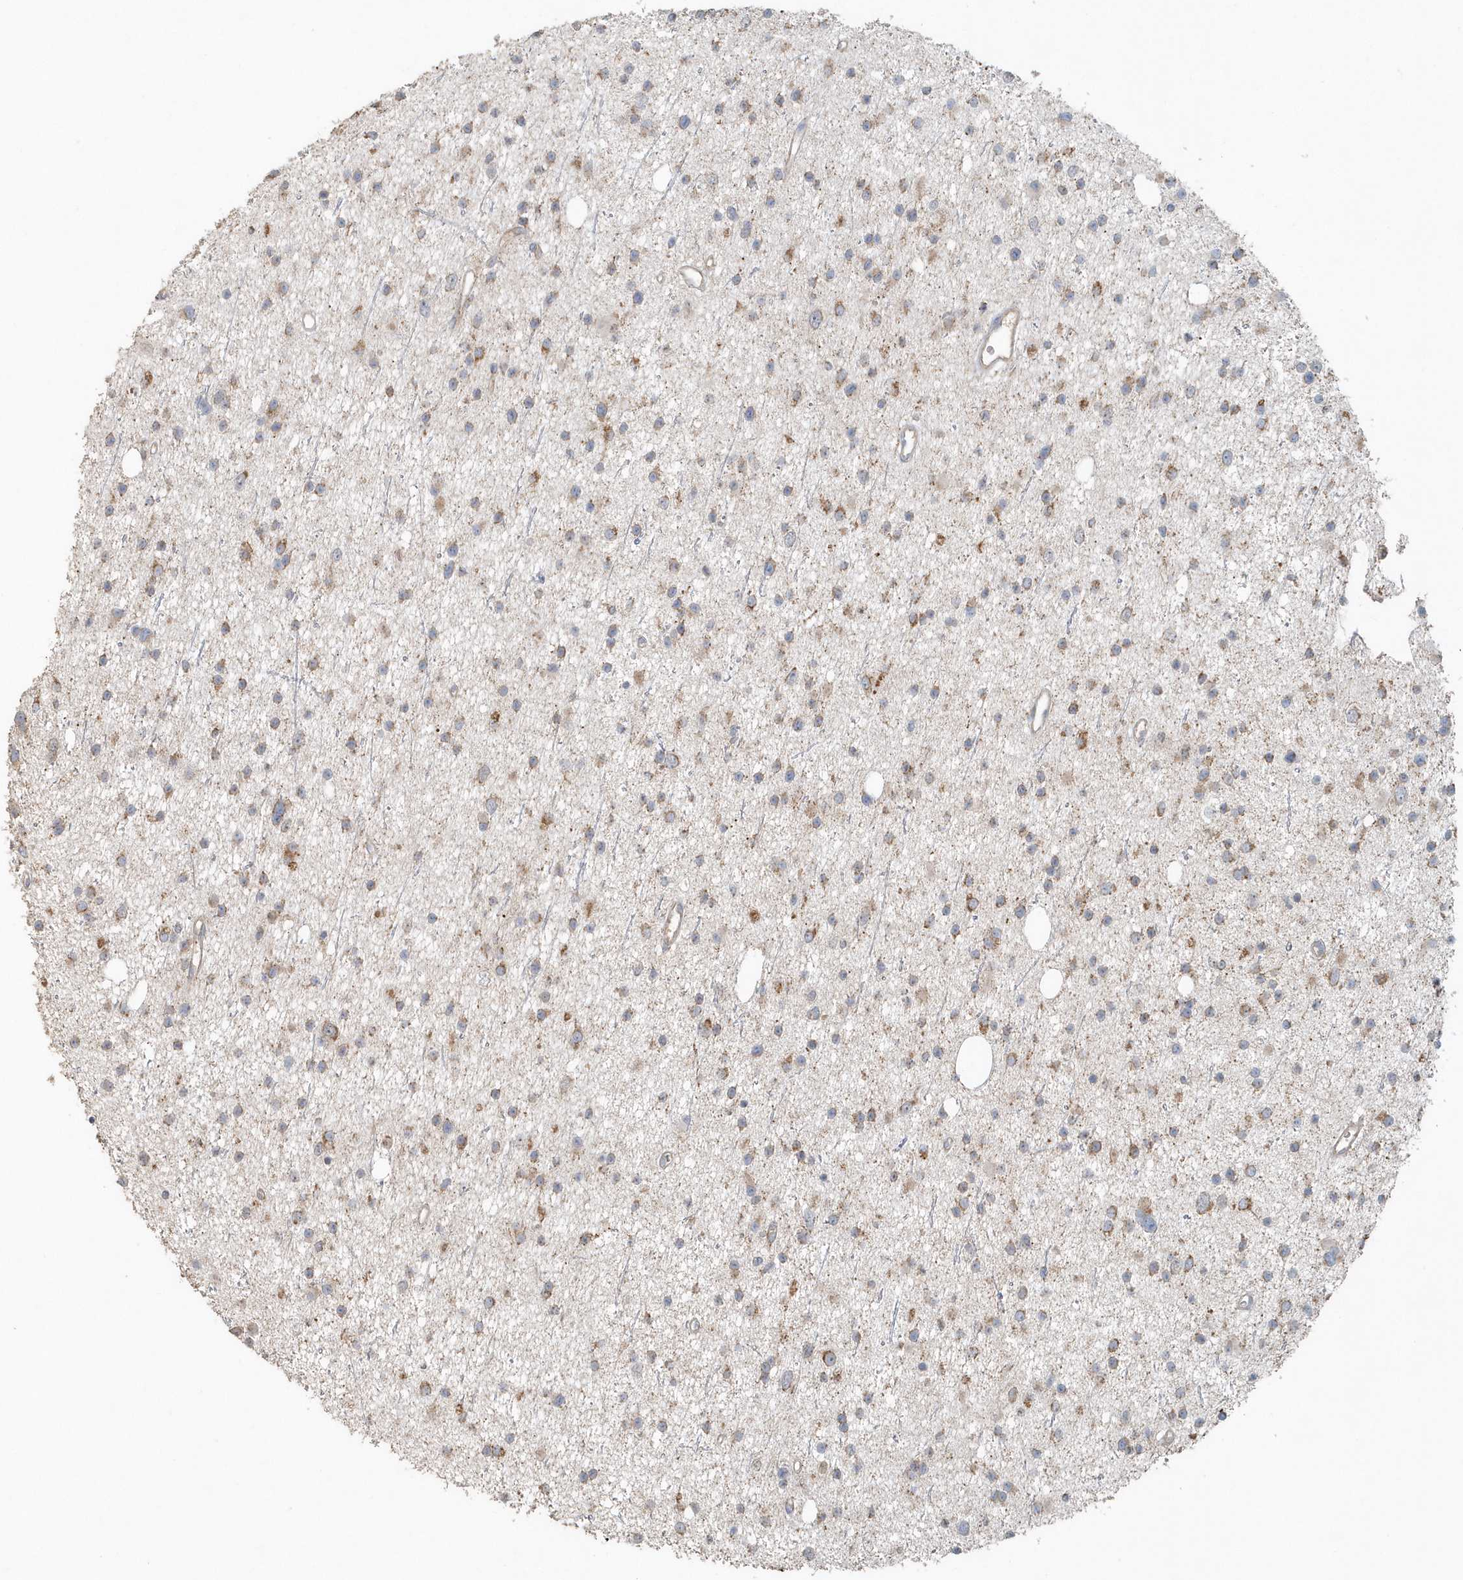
{"staining": {"intensity": "moderate", "quantity": "25%-75%", "location": "cytoplasmic/membranous"}, "tissue": "glioma", "cell_type": "Tumor cells", "image_type": "cancer", "snomed": [{"axis": "morphology", "description": "Glioma, malignant, Low grade"}, {"axis": "topography", "description": "Cerebral cortex"}], "caption": "Protein expression by immunohistochemistry (IHC) shows moderate cytoplasmic/membranous positivity in about 25%-75% of tumor cells in malignant glioma (low-grade).", "gene": "MMUT", "patient": {"sex": "female", "age": 39}}